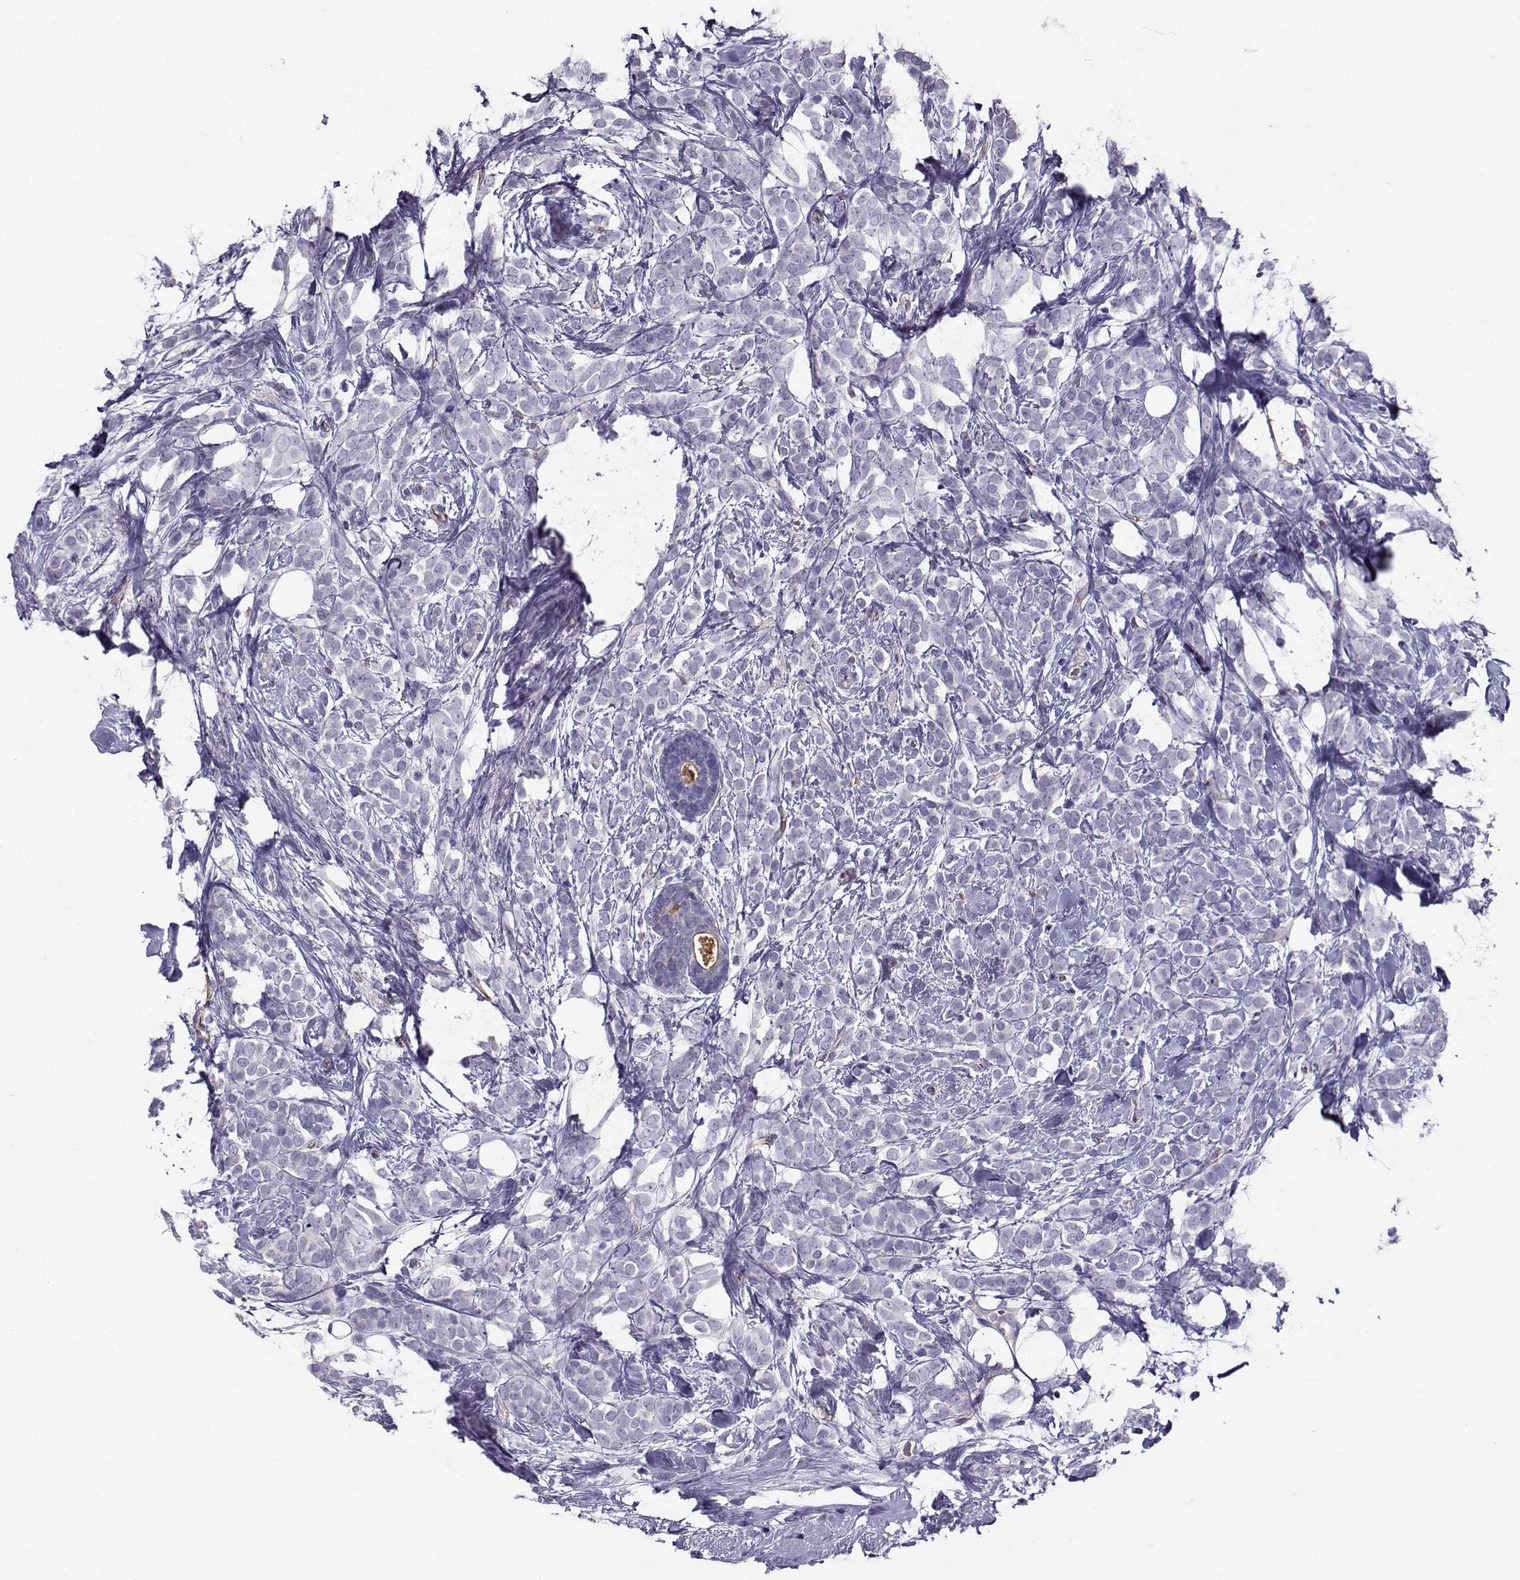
{"staining": {"intensity": "negative", "quantity": "none", "location": "none"}, "tissue": "breast cancer", "cell_type": "Tumor cells", "image_type": "cancer", "snomed": [{"axis": "morphology", "description": "Lobular carcinoma"}, {"axis": "topography", "description": "Breast"}], "caption": "High power microscopy image of an immunohistochemistry histopathology image of breast lobular carcinoma, revealing no significant positivity in tumor cells.", "gene": "CLUL1", "patient": {"sex": "female", "age": 49}}